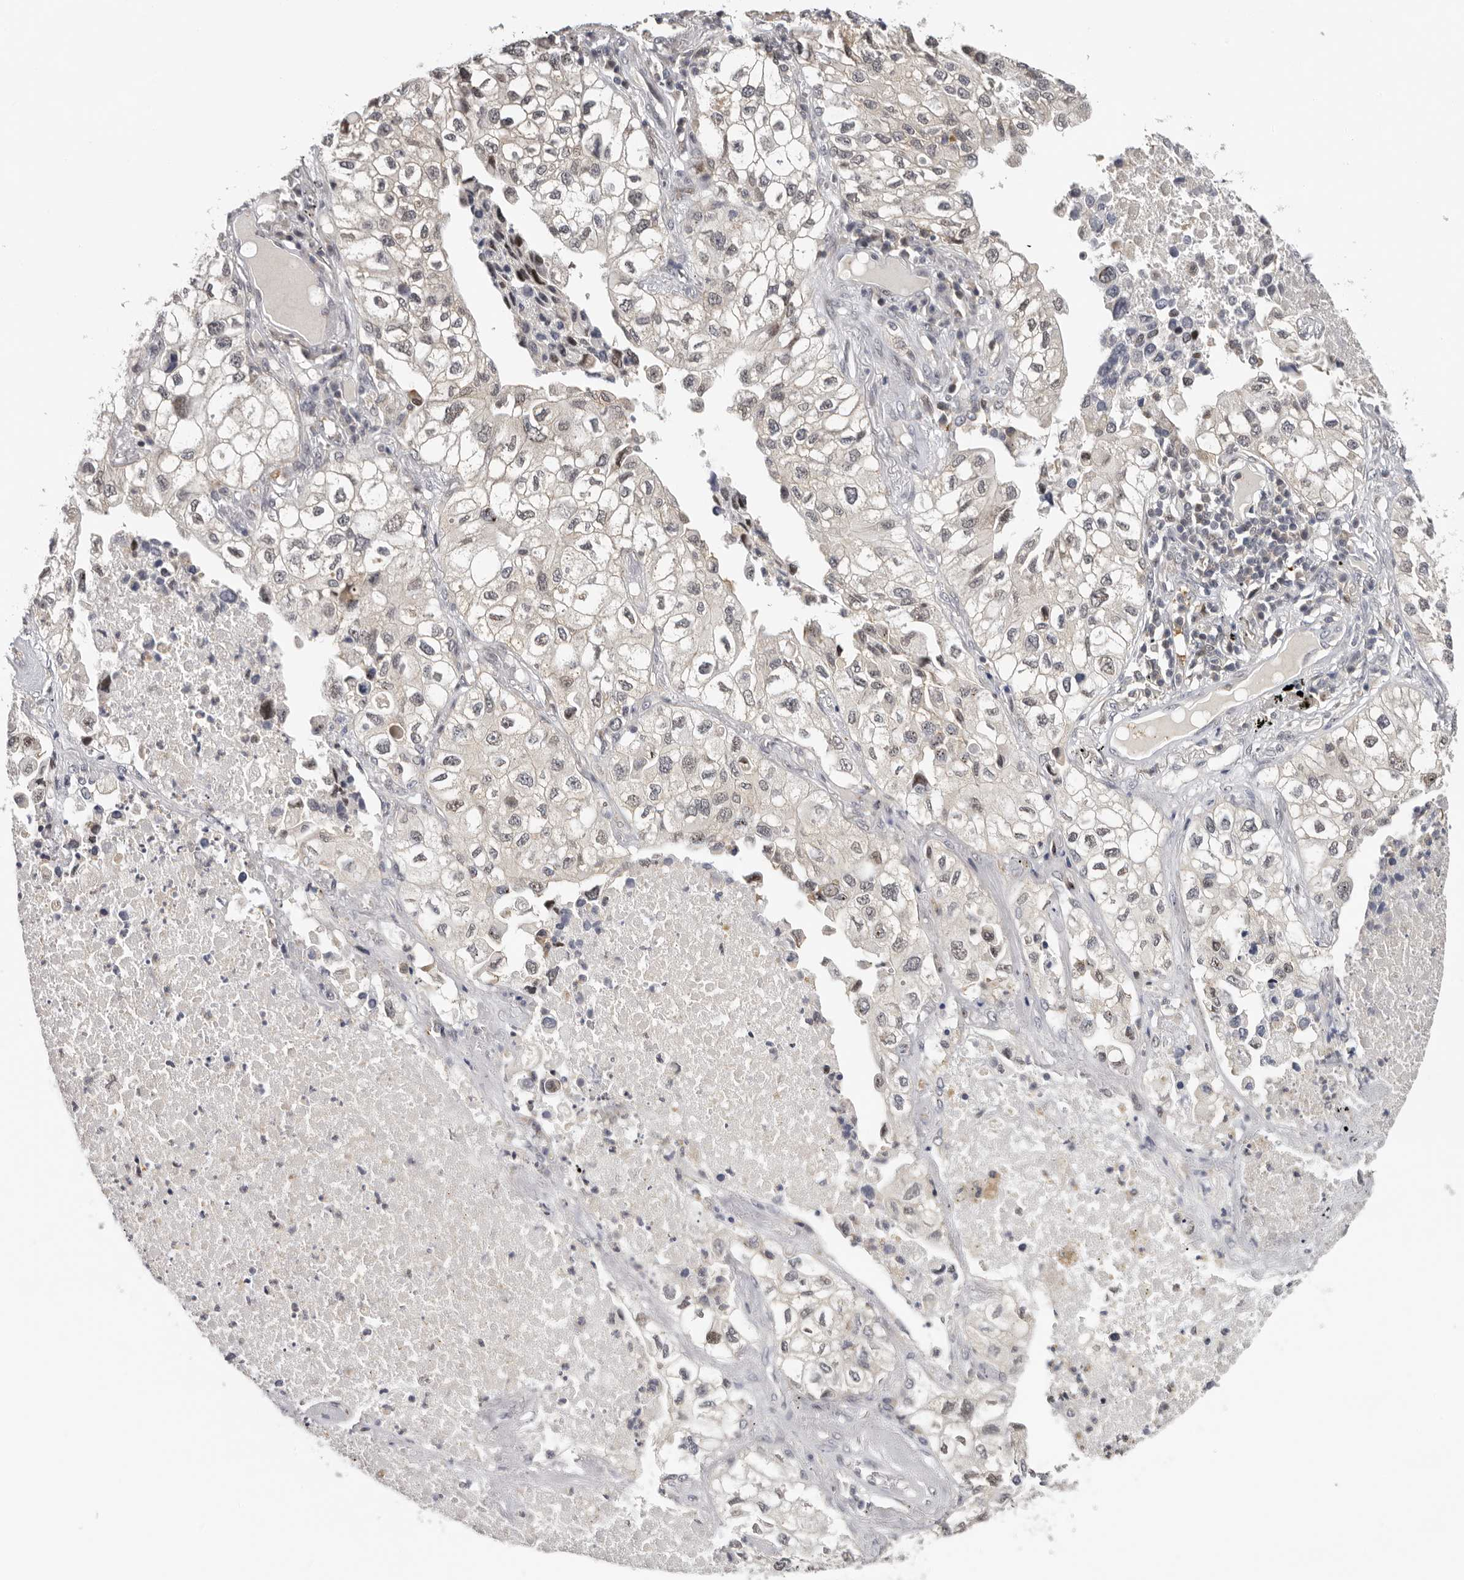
{"staining": {"intensity": "negative", "quantity": "none", "location": "none"}, "tissue": "lung cancer", "cell_type": "Tumor cells", "image_type": "cancer", "snomed": [{"axis": "morphology", "description": "Adenocarcinoma, NOS"}, {"axis": "topography", "description": "Lung"}], "caption": "Histopathology image shows no significant protein expression in tumor cells of lung cancer (adenocarcinoma).", "gene": "KIF2B", "patient": {"sex": "male", "age": 63}}